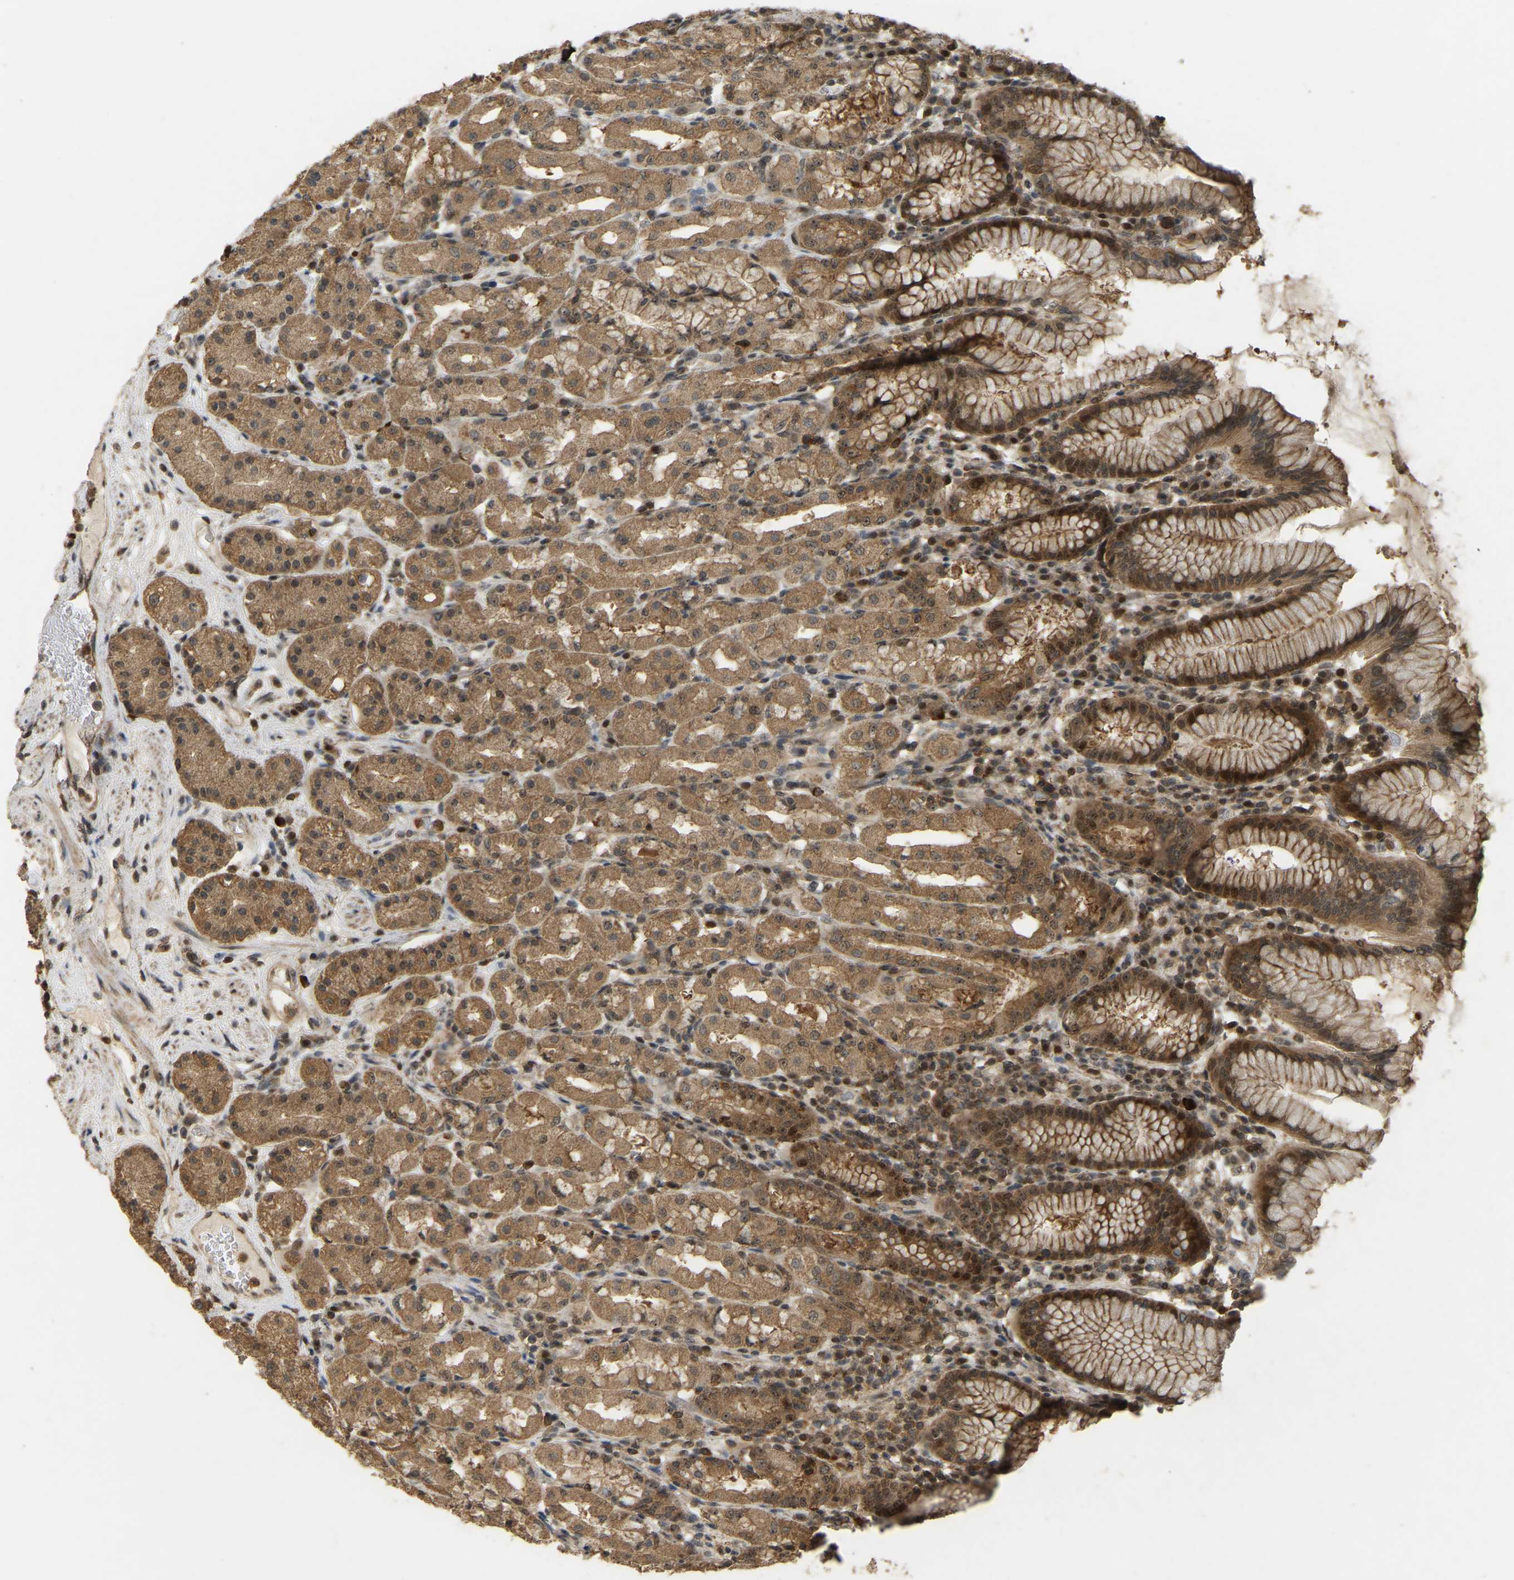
{"staining": {"intensity": "moderate", "quantity": "25%-75%", "location": "cytoplasmic/membranous,nuclear"}, "tissue": "stomach", "cell_type": "Glandular cells", "image_type": "normal", "snomed": [{"axis": "morphology", "description": "Normal tissue, NOS"}, {"axis": "topography", "description": "Stomach"}, {"axis": "topography", "description": "Stomach, lower"}], "caption": "DAB immunohistochemical staining of unremarkable stomach demonstrates moderate cytoplasmic/membranous,nuclear protein positivity in about 25%-75% of glandular cells.", "gene": "BRF2", "patient": {"sex": "female", "age": 56}}